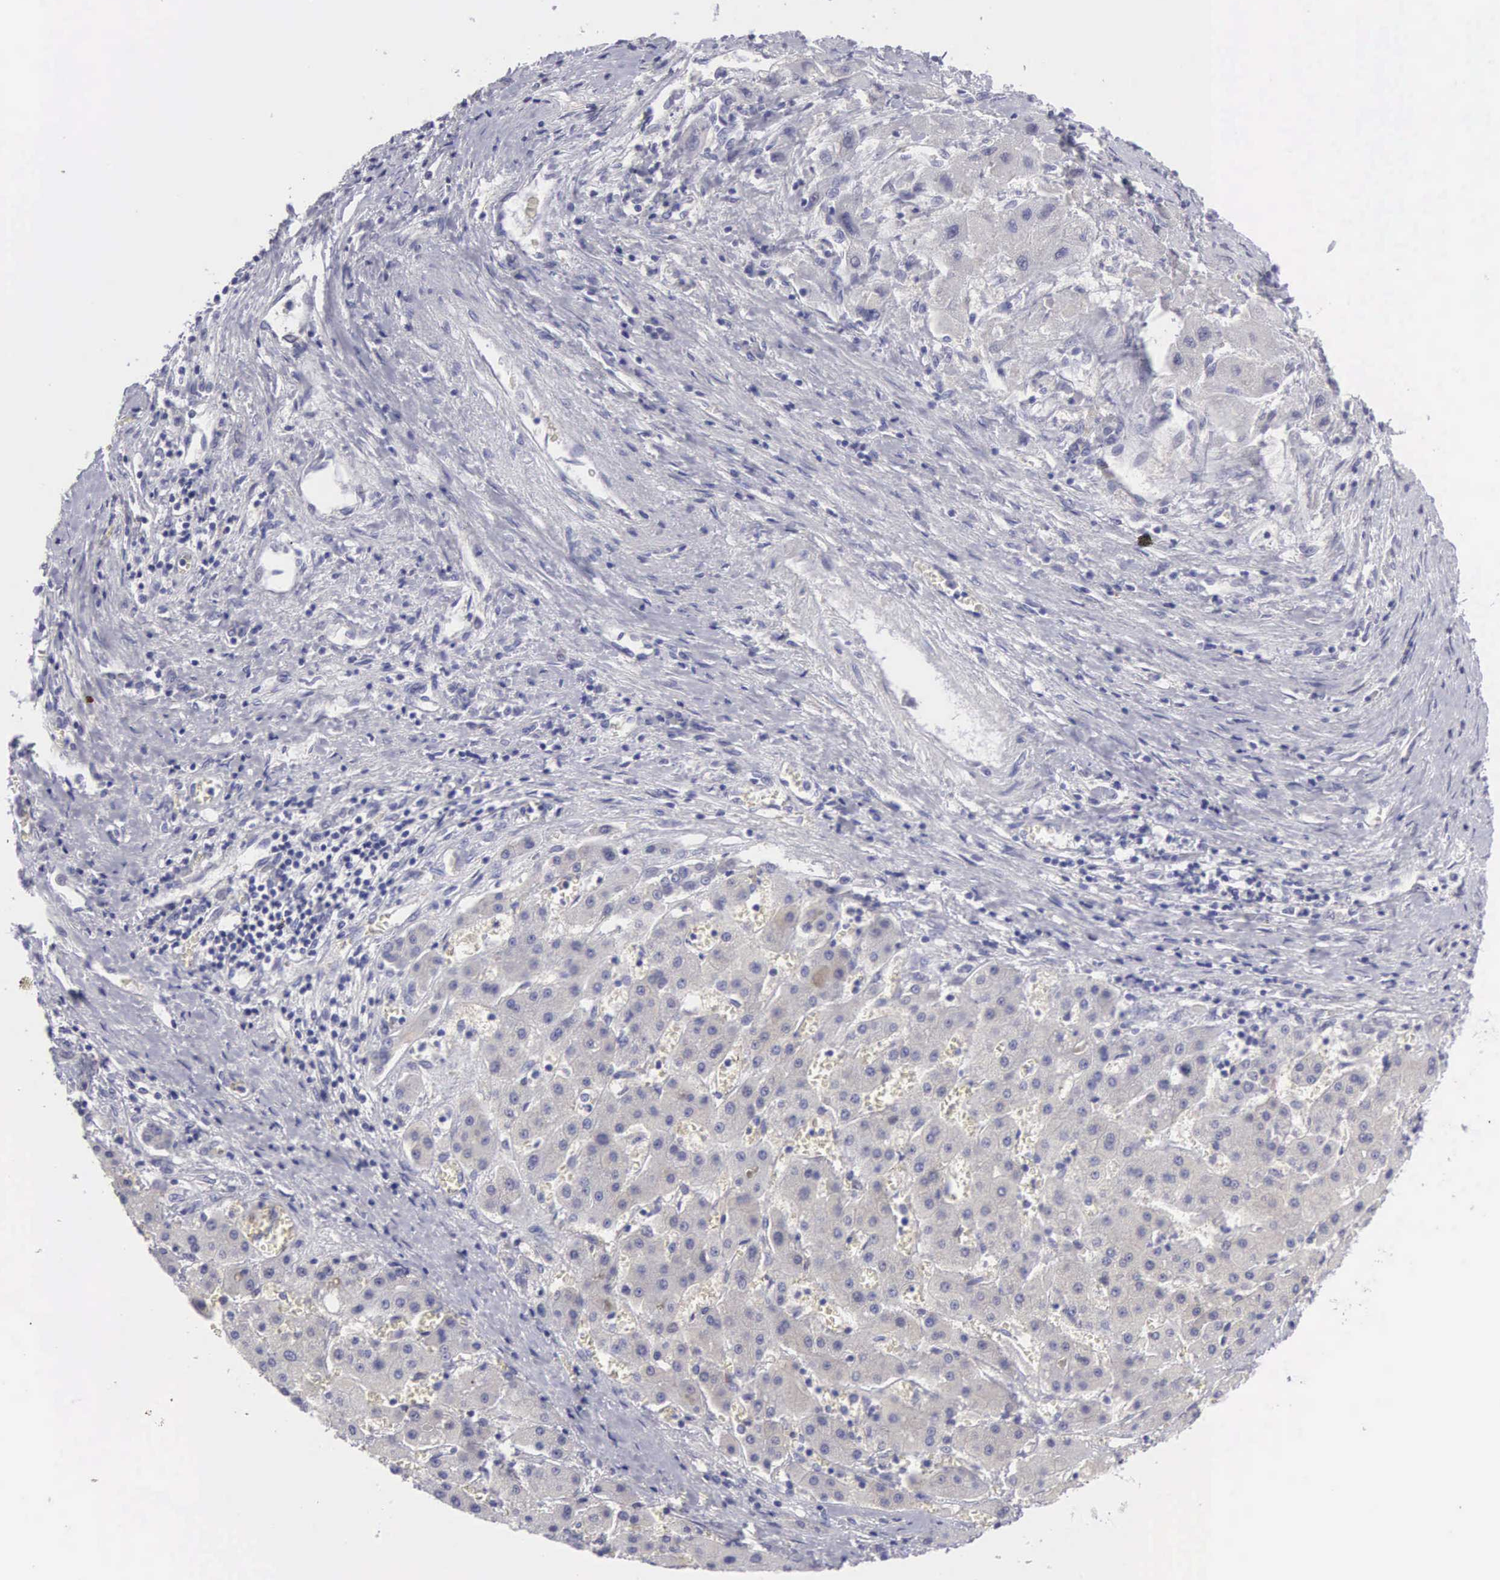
{"staining": {"intensity": "negative", "quantity": "none", "location": "none"}, "tissue": "liver cancer", "cell_type": "Tumor cells", "image_type": "cancer", "snomed": [{"axis": "morphology", "description": "Carcinoma, Hepatocellular, NOS"}, {"axis": "topography", "description": "Liver"}], "caption": "Tumor cells show no significant protein expression in liver hepatocellular carcinoma. Nuclei are stained in blue.", "gene": "SLITRK4", "patient": {"sex": "male", "age": 24}}